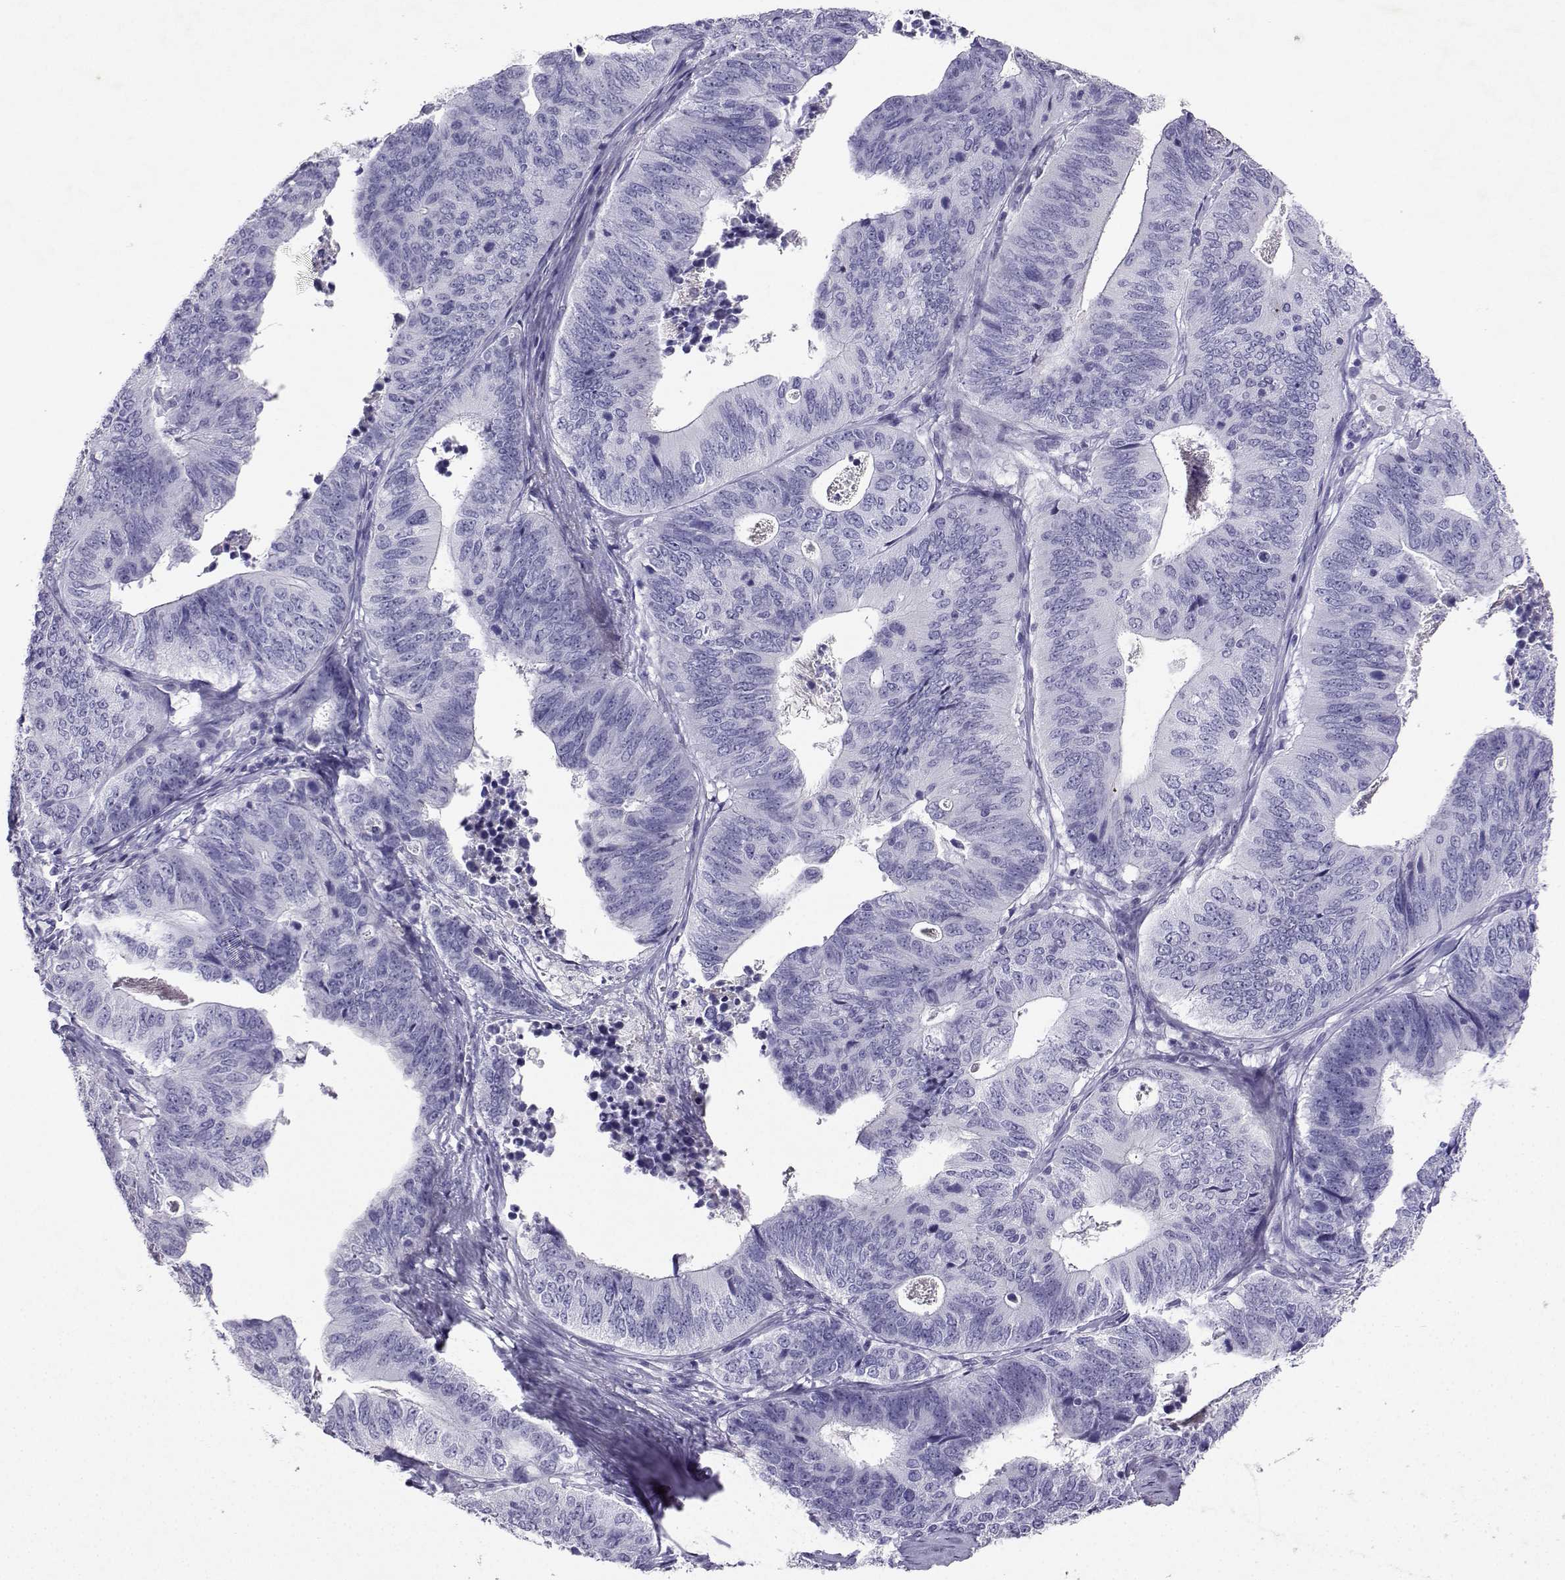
{"staining": {"intensity": "negative", "quantity": "none", "location": "none"}, "tissue": "stomach cancer", "cell_type": "Tumor cells", "image_type": "cancer", "snomed": [{"axis": "morphology", "description": "Adenocarcinoma, NOS"}, {"axis": "topography", "description": "Stomach, upper"}], "caption": "This is an immunohistochemistry image of human stomach cancer. There is no staining in tumor cells.", "gene": "GRIK4", "patient": {"sex": "female", "age": 67}}